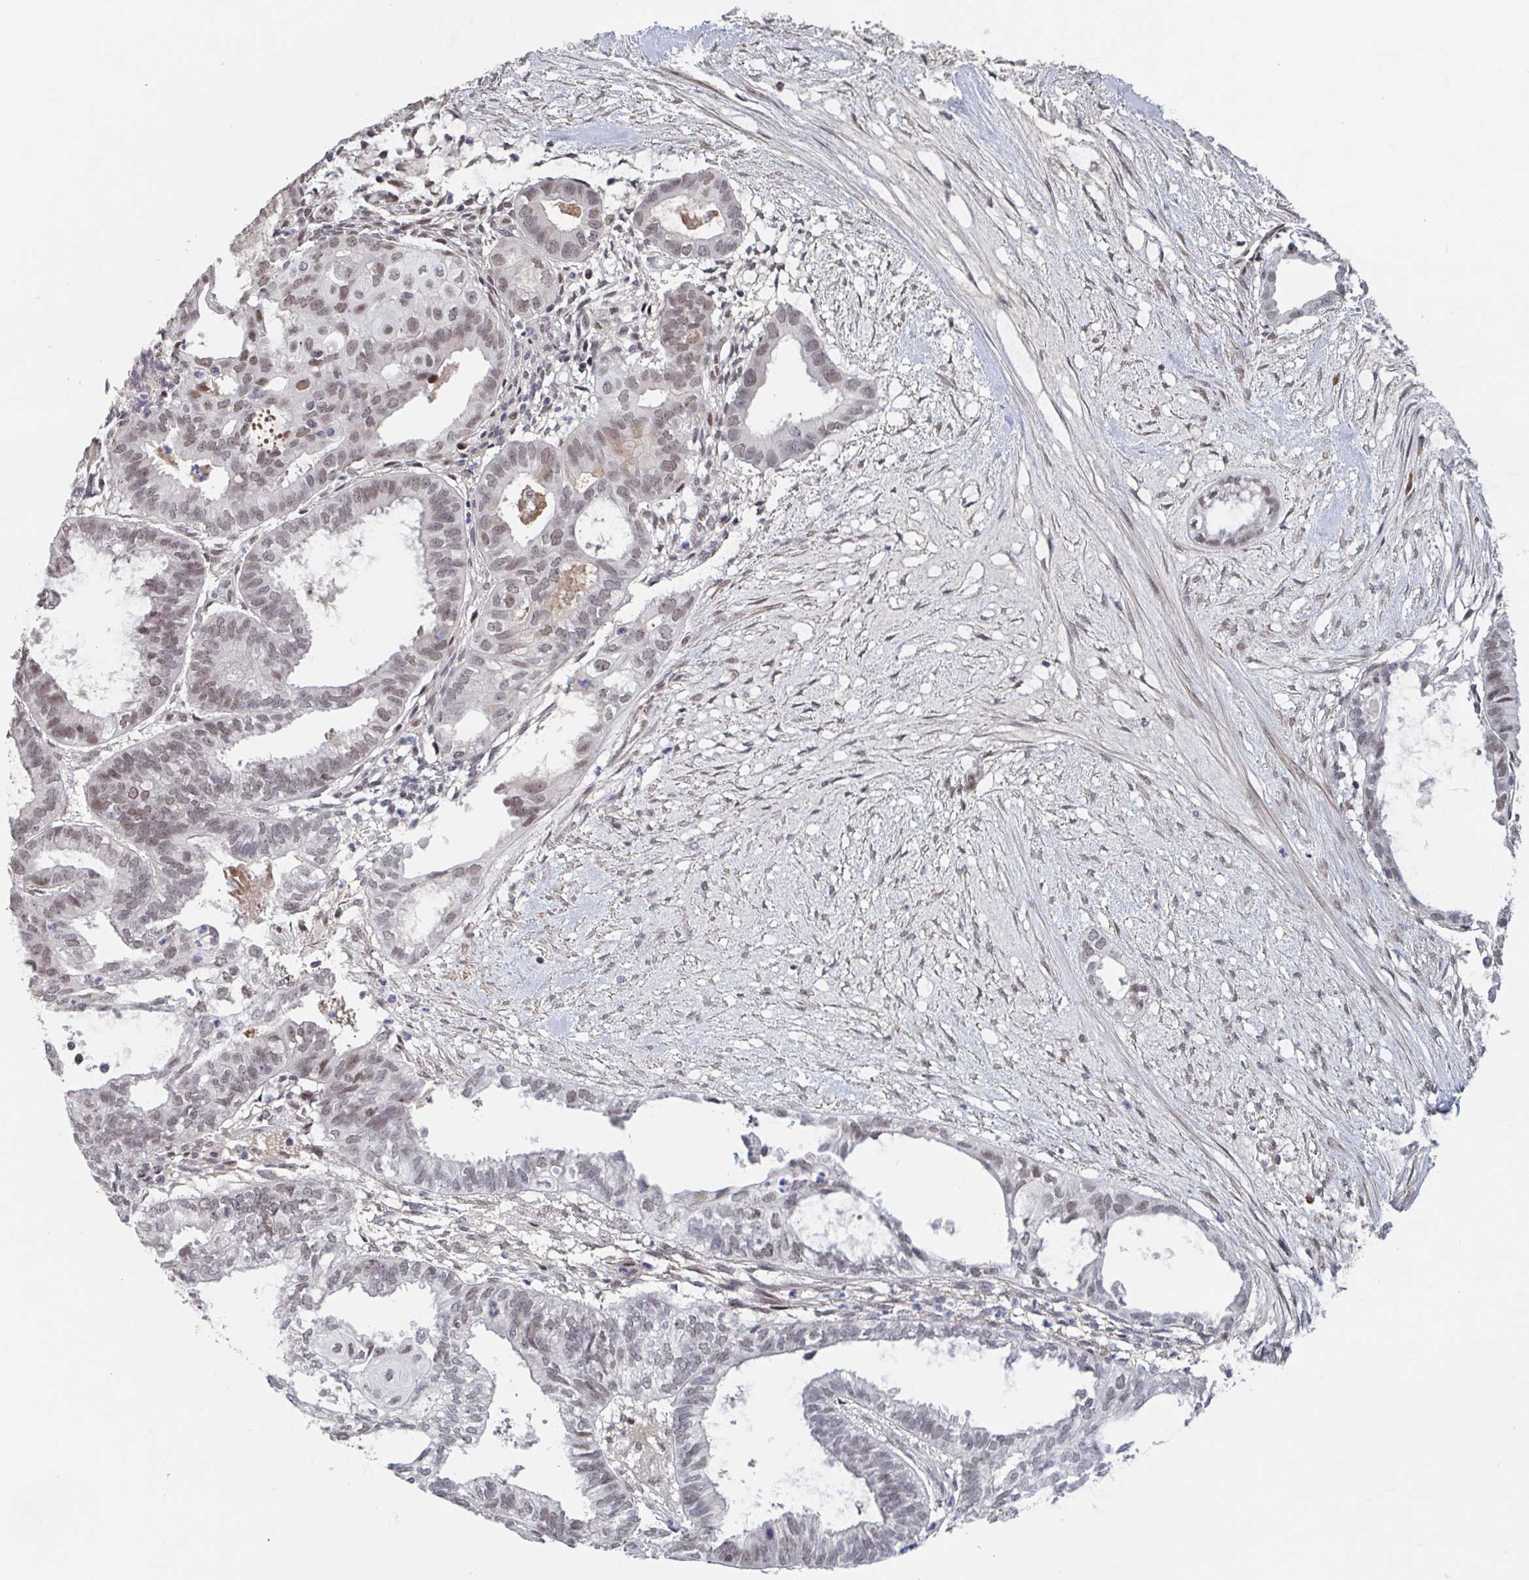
{"staining": {"intensity": "moderate", "quantity": "<25%", "location": "nuclear"}, "tissue": "ovarian cancer", "cell_type": "Tumor cells", "image_type": "cancer", "snomed": [{"axis": "morphology", "description": "Carcinoma, endometroid"}, {"axis": "topography", "description": "Ovary"}], "caption": "Approximately <25% of tumor cells in human ovarian cancer (endometroid carcinoma) exhibit moderate nuclear protein positivity as visualized by brown immunohistochemical staining.", "gene": "BCL7B", "patient": {"sex": "female", "age": 64}}